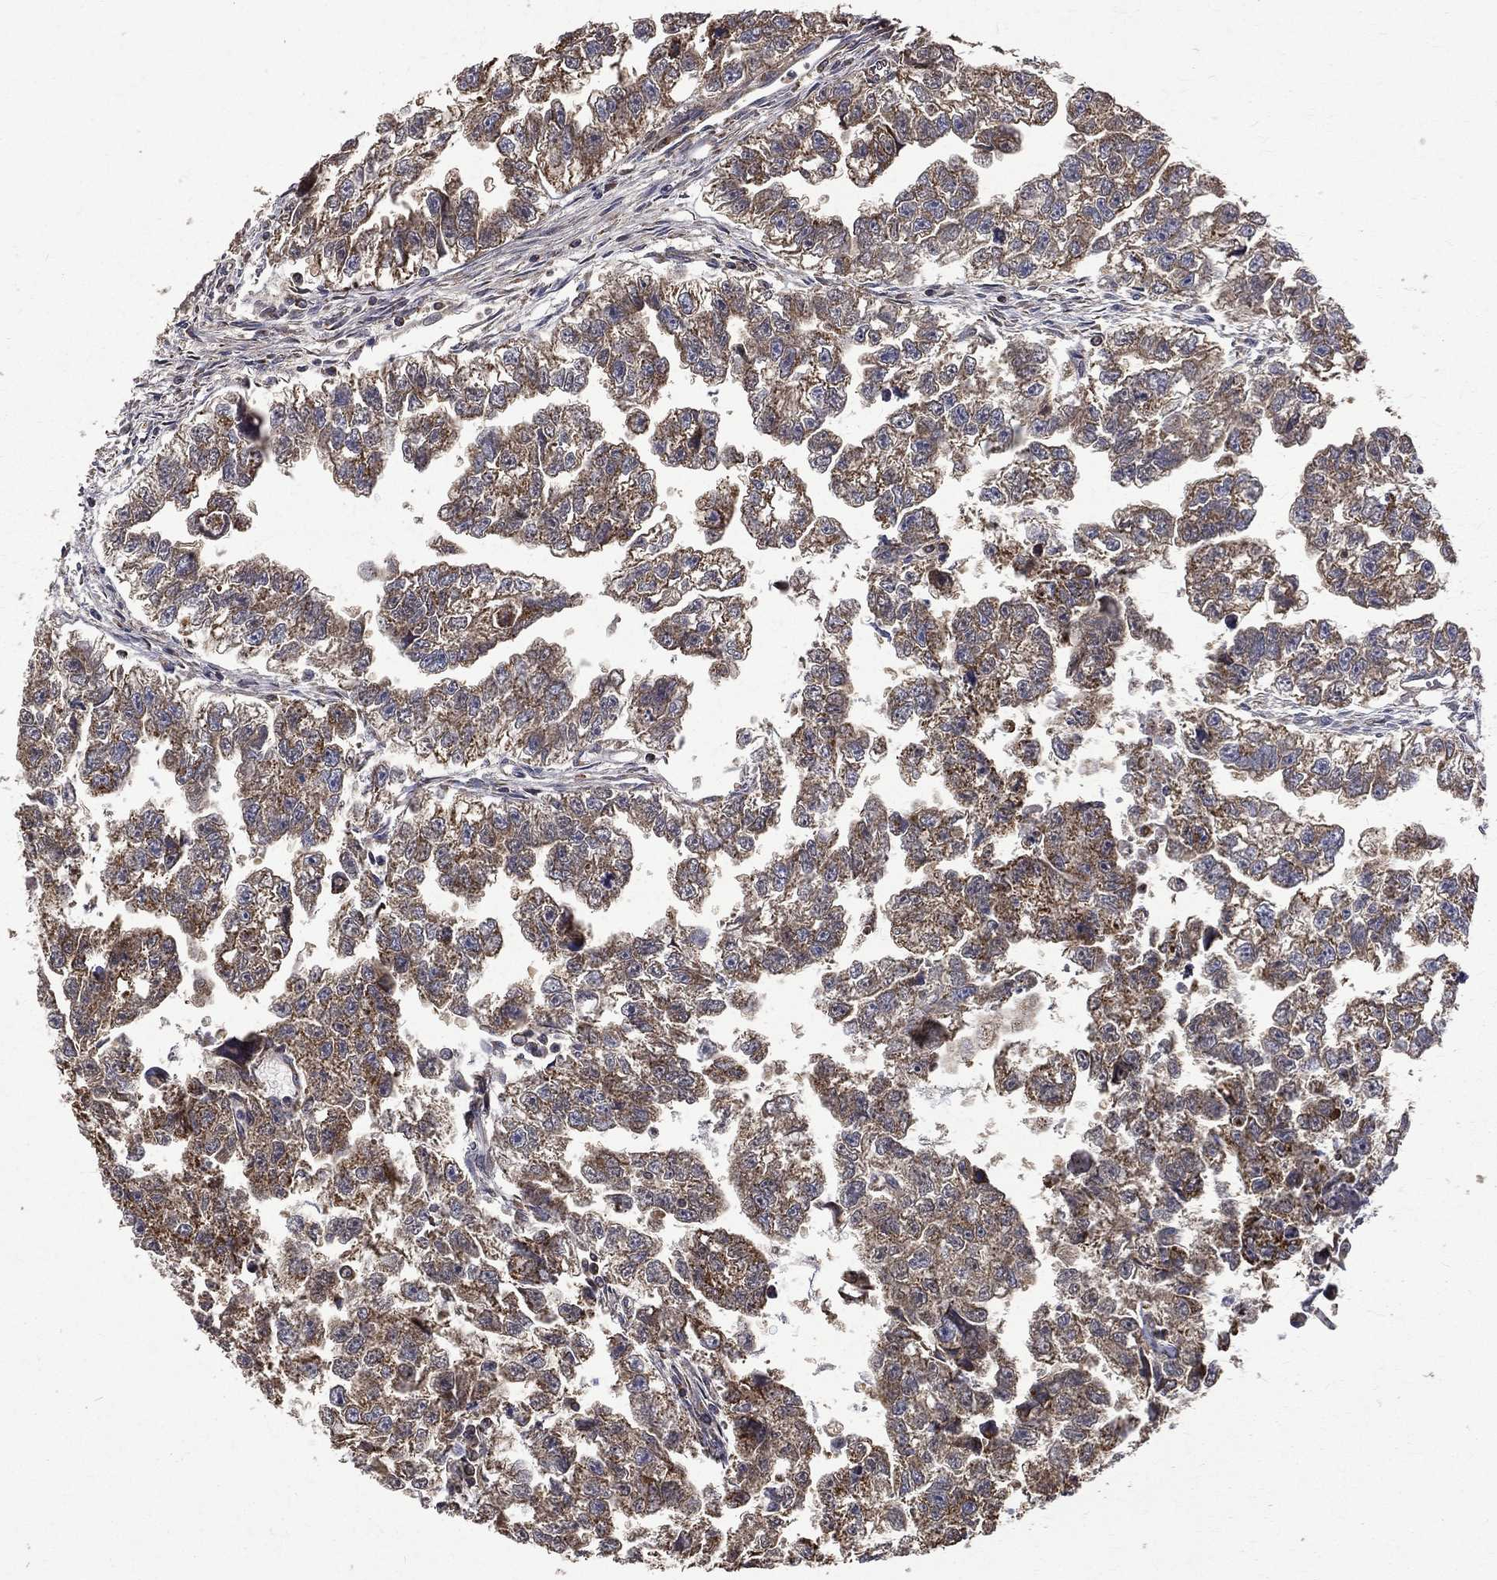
{"staining": {"intensity": "moderate", "quantity": ">75%", "location": "cytoplasmic/membranous"}, "tissue": "testis cancer", "cell_type": "Tumor cells", "image_type": "cancer", "snomed": [{"axis": "morphology", "description": "Carcinoma, Embryonal, NOS"}, {"axis": "morphology", "description": "Teratoma, malignant, NOS"}, {"axis": "topography", "description": "Testis"}], "caption": "Tumor cells reveal medium levels of moderate cytoplasmic/membranous staining in about >75% of cells in malignant teratoma (testis). (DAB IHC with brightfield microscopy, high magnification).", "gene": "RPGR", "patient": {"sex": "male", "age": 44}}